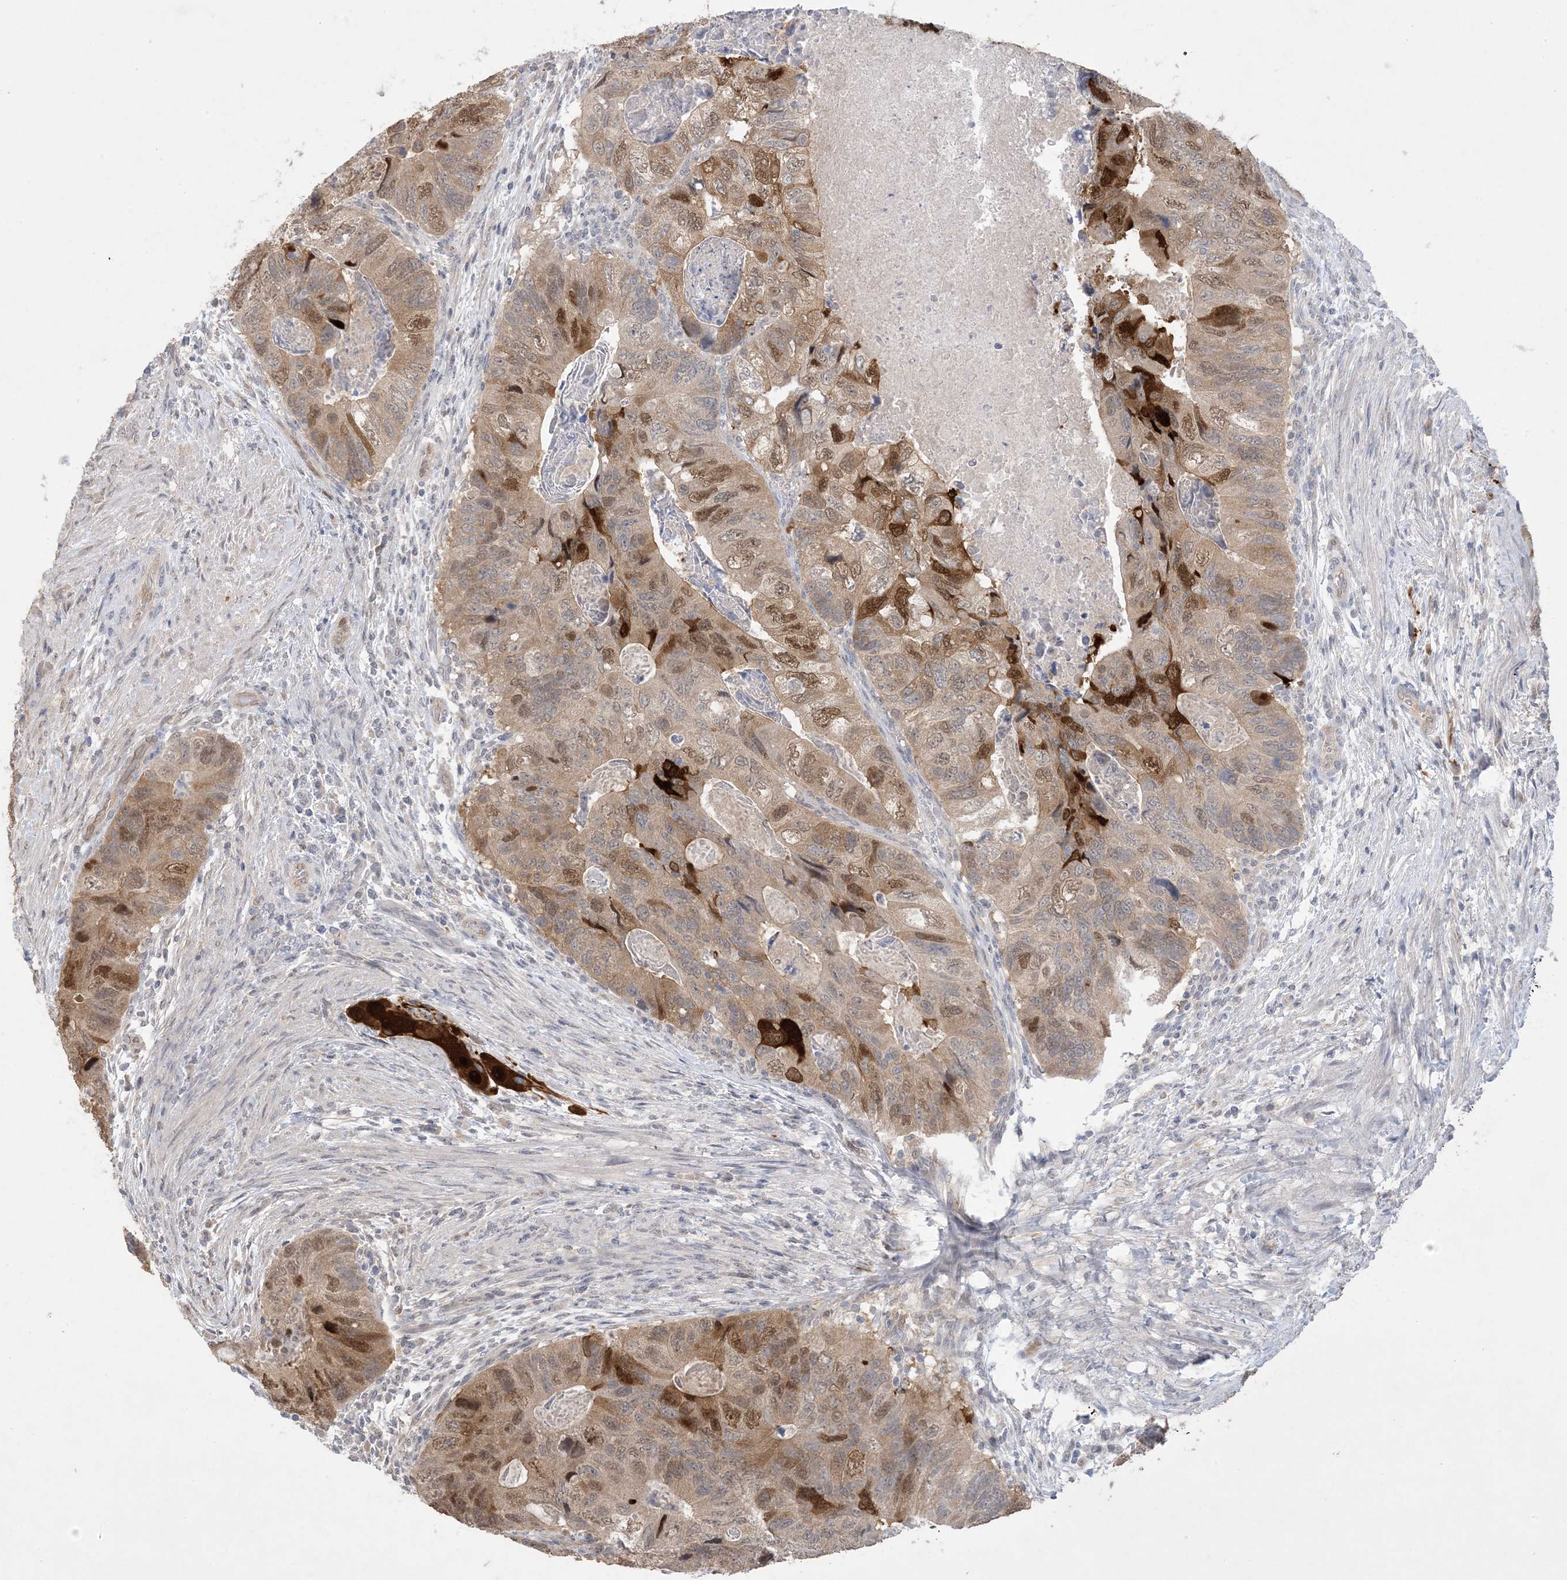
{"staining": {"intensity": "moderate", "quantity": ">75%", "location": "cytoplasmic/membranous,nuclear"}, "tissue": "colorectal cancer", "cell_type": "Tumor cells", "image_type": "cancer", "snomed": [{"axis": "morphology", "description": "Adenocarcinoma, NOS"}, {"axis": "topography", "description": "Rectum"}], "caption": "Moderate cytoplasmic/membranous and nuclear expression is present in about >75% of tumor cells in adenocarcinoma (colorectal).", "gene": "HMGCS1", "patient": {"sex": "male", "age": 63}}